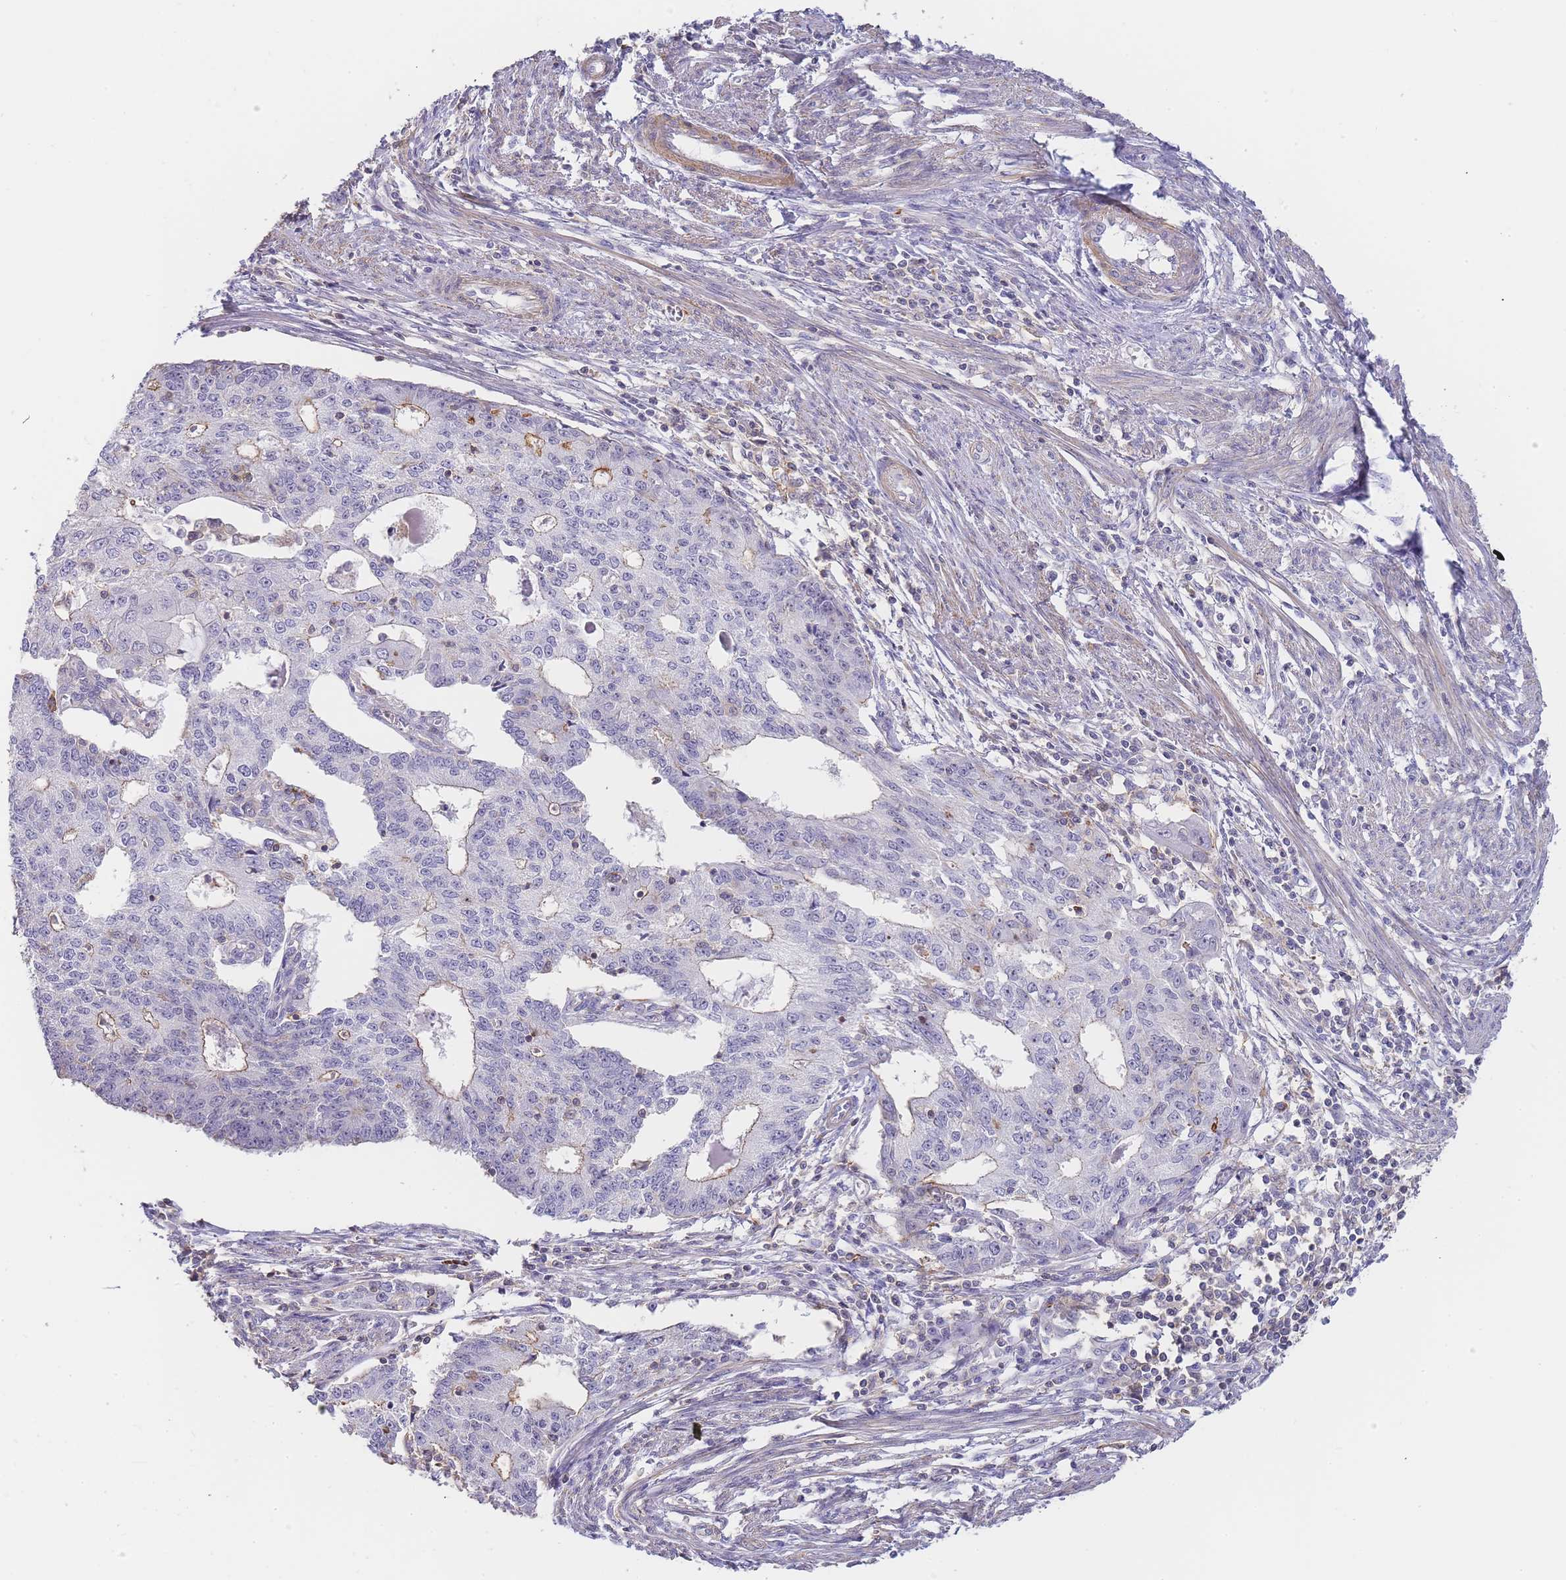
{"staining": {"intensity": "weak", "quantity": "<25%", "location": "cytoplasmic/membranous"}, "tissue": "endometrial cancer", "cell_type": "Tumor cells", "image_type": "cancer", "snomed": [{"axis": "morphology", "description": "Adenocarcinoma, NOS"}, {"axis": "topography", "description": "Endometrium"}], "caption": "An image of adenocarcinoma (endometrial) stained for a protein shows no brown staining in tumor cells. (Brightfield microscopy of DAB immunohistochemistry (IHC) at high magnification).", "gene": "NOP14", "patient": {"sex": "female", "age": 56}}